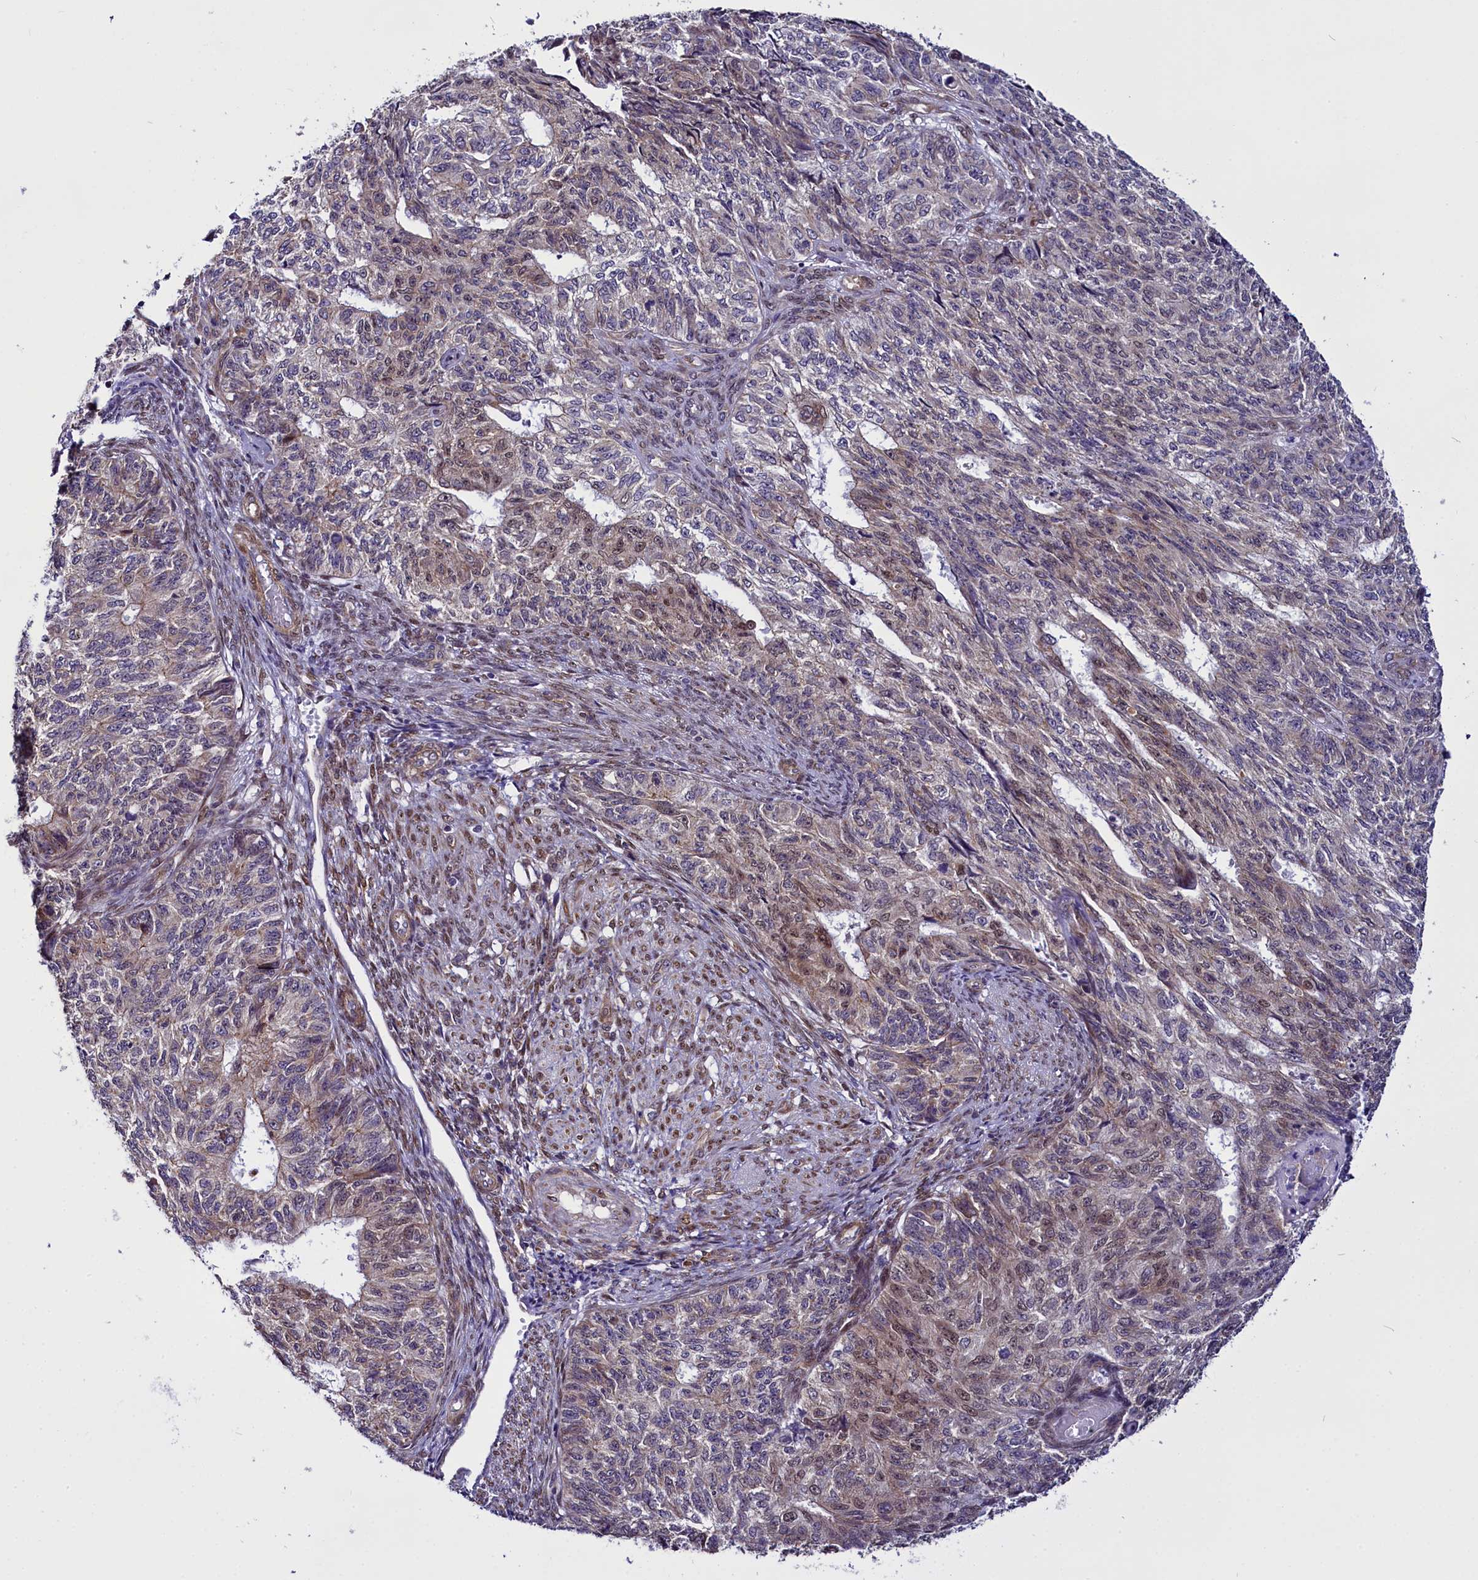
{"staining": {"intensity": "weak", "quantity": "25%-75%", "location": "cytoplasmic/membranous"}, "tissue": "endometrial cancer", "cell_type": "Tumor cells", "image_type": "cancer", "snomed": [{"axis": "morphology", "description": "Adenocarcinoma, NOS"}, {"axis": "topography", "description": "Endometrium"}], "caption": "This is an image of immunohistochemistry staining of endometrial adenocarcinoma, which shows weak positivity in the cytoplasmic/membranous of tumor cells.", "gene": "UACA", "patient": {"sex": "female", "age": 32}}